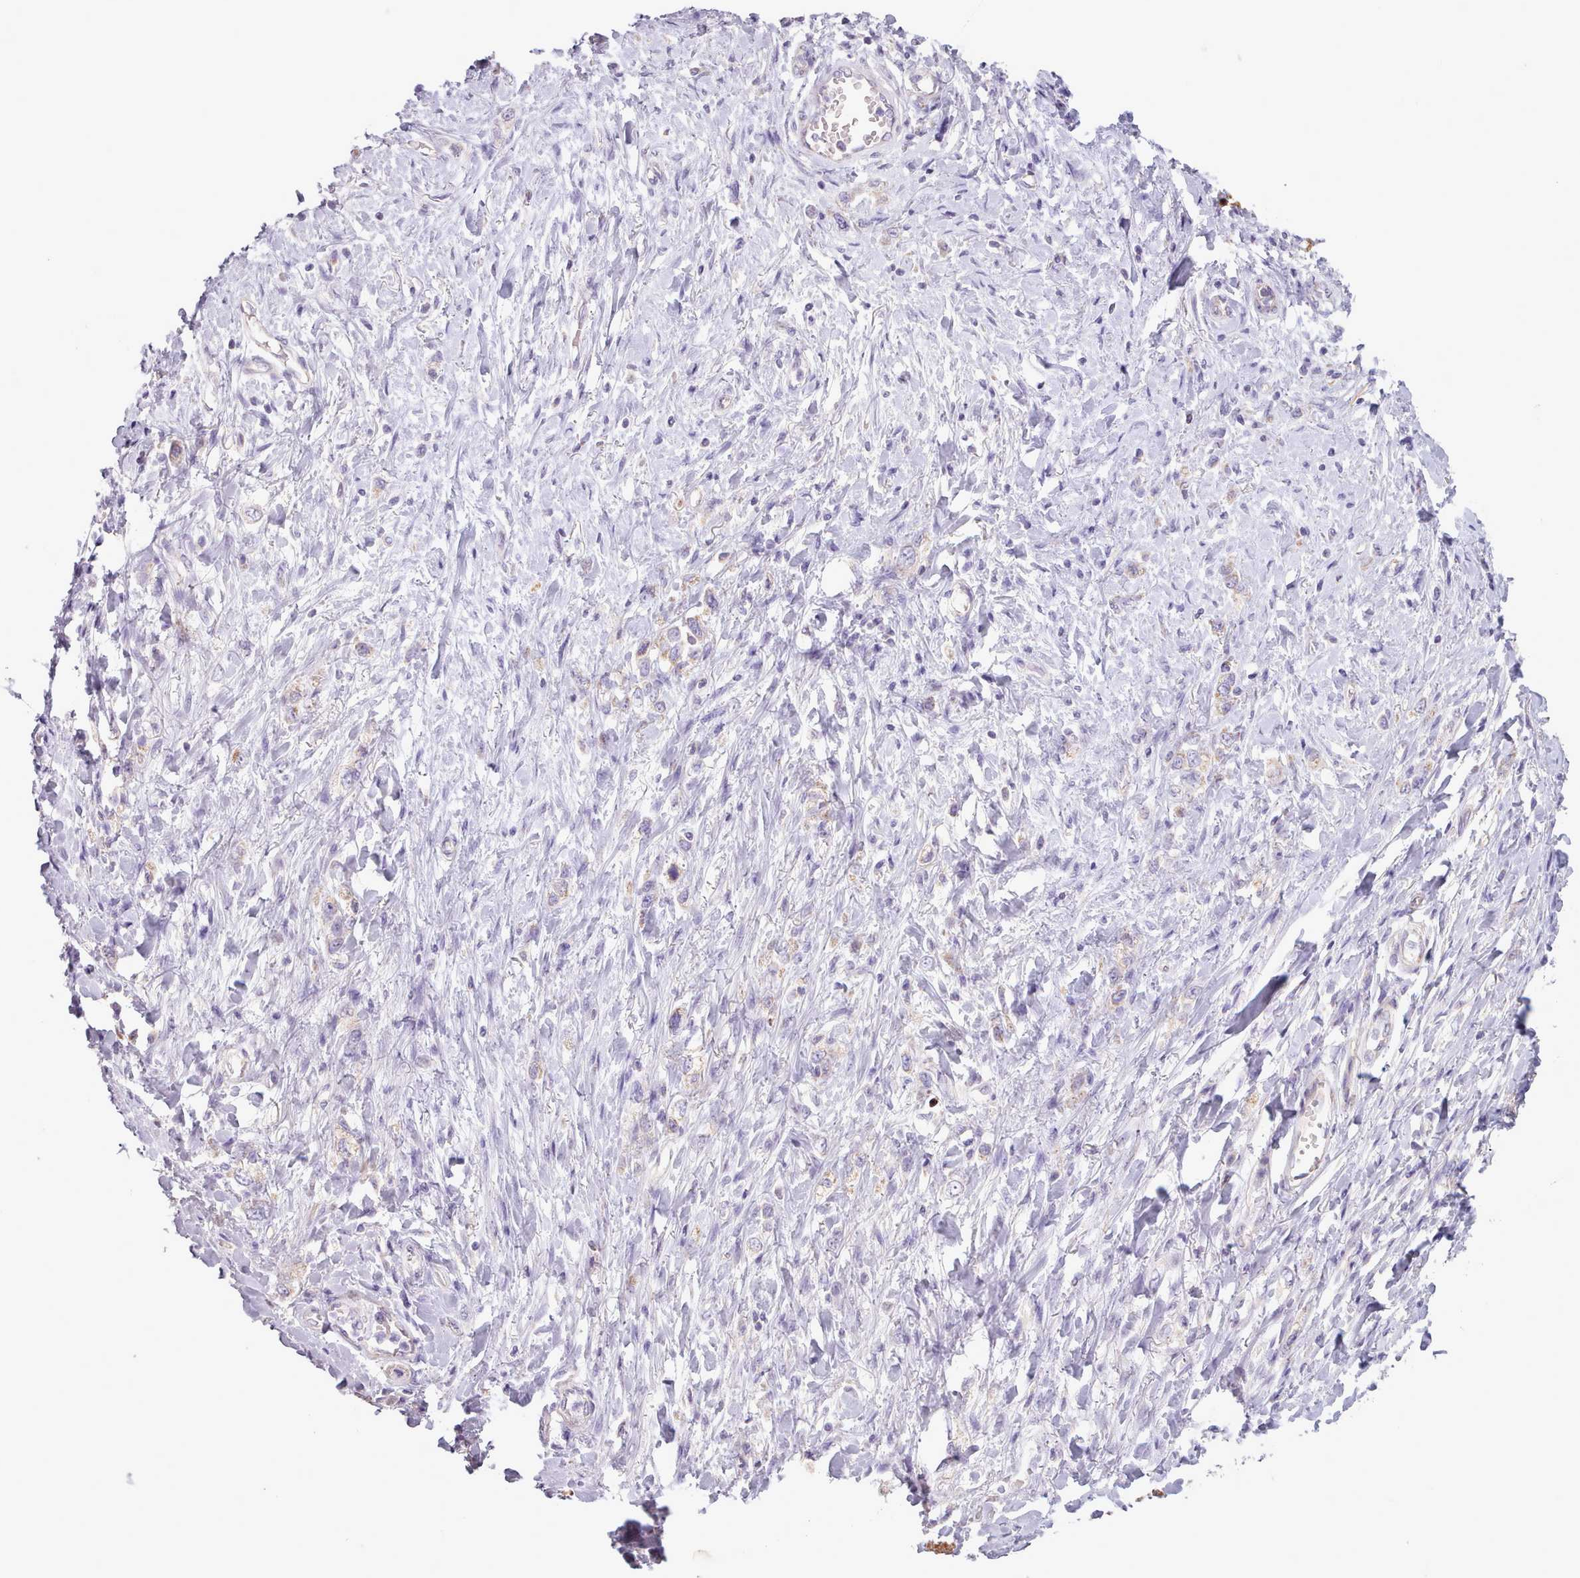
{"staining": {"intensity": "negative", "quantity": "none", "location": "none"}, "tissue": "stomach cancer", "cell_type": "Tumor cells", "image_type": "cancer", "snomed": [{"axis": "morphology", "description": "Adenocarcinoma, NOS"}, {"axis": "topography", "description": "Stomach"}], "caption": "Immunohistochemistry of adenocarcinoma (stomach) displays no staining in tumor cells.", "gene": "AVL9", "patient": {"sex": "female", "age": 65}}